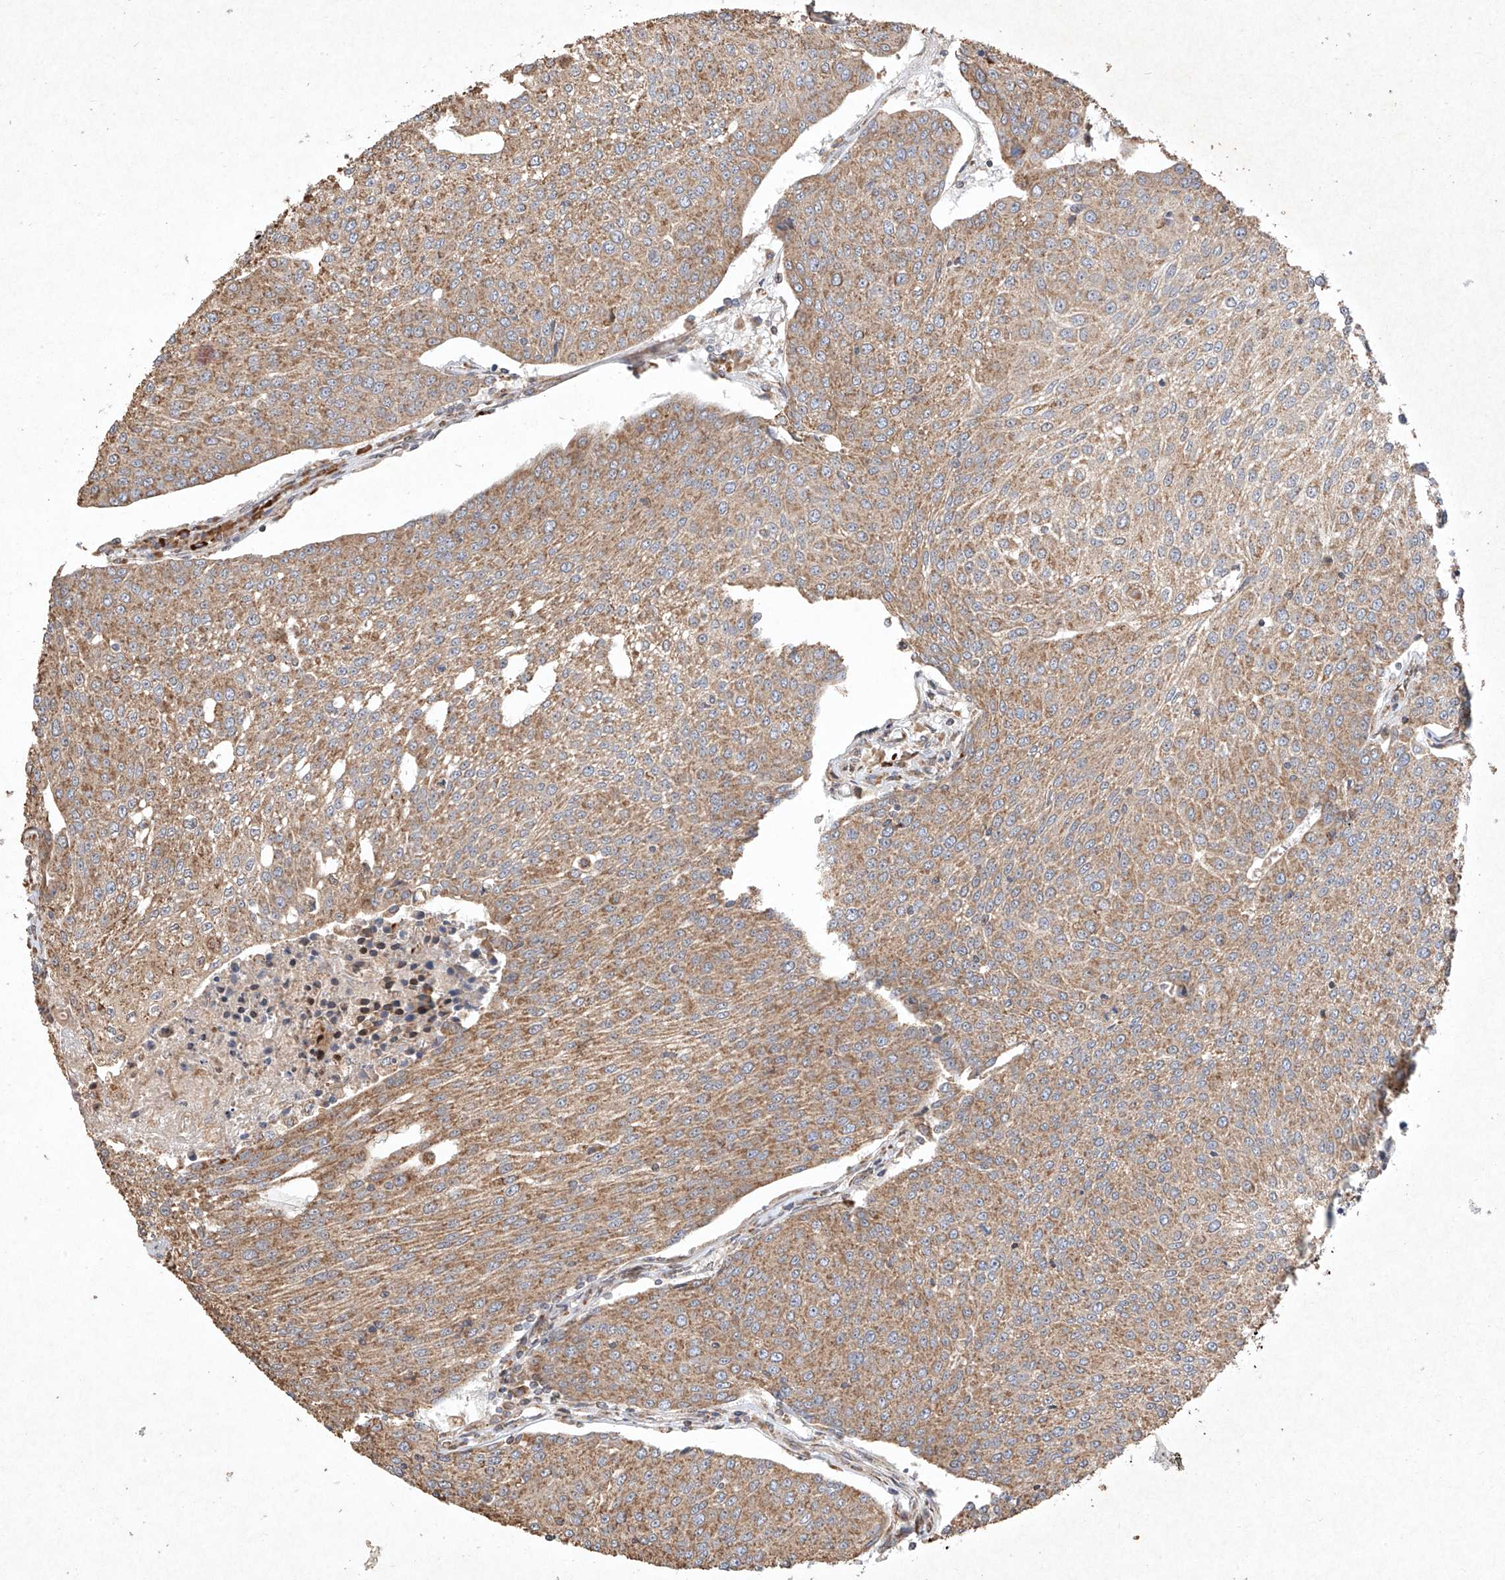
{"staining": {"intensity": "moderate", "quantity": ">75%", "location": "cytoplasmic/membranous"}, "tissue": "urothelial cancer", "cell_type": "Tumor cells", "image_type": "cancer", "snomed": [{"axis": "morphology", "description": "Urothelial carcinoma, High grade"}, {"axis": "topography", "description": "Urinary bladder"}], "caption": "A micrograph of urothelial carcinoma (high-grade) stained for a protein displays moderate cytoplasmic/membranous brown staining in tumor cells. (brown staining indicates protein expression, while blue staining denotes nuclei).", "gene": "SEMA3B", "patient": {"sex": "female", "age": 85}}